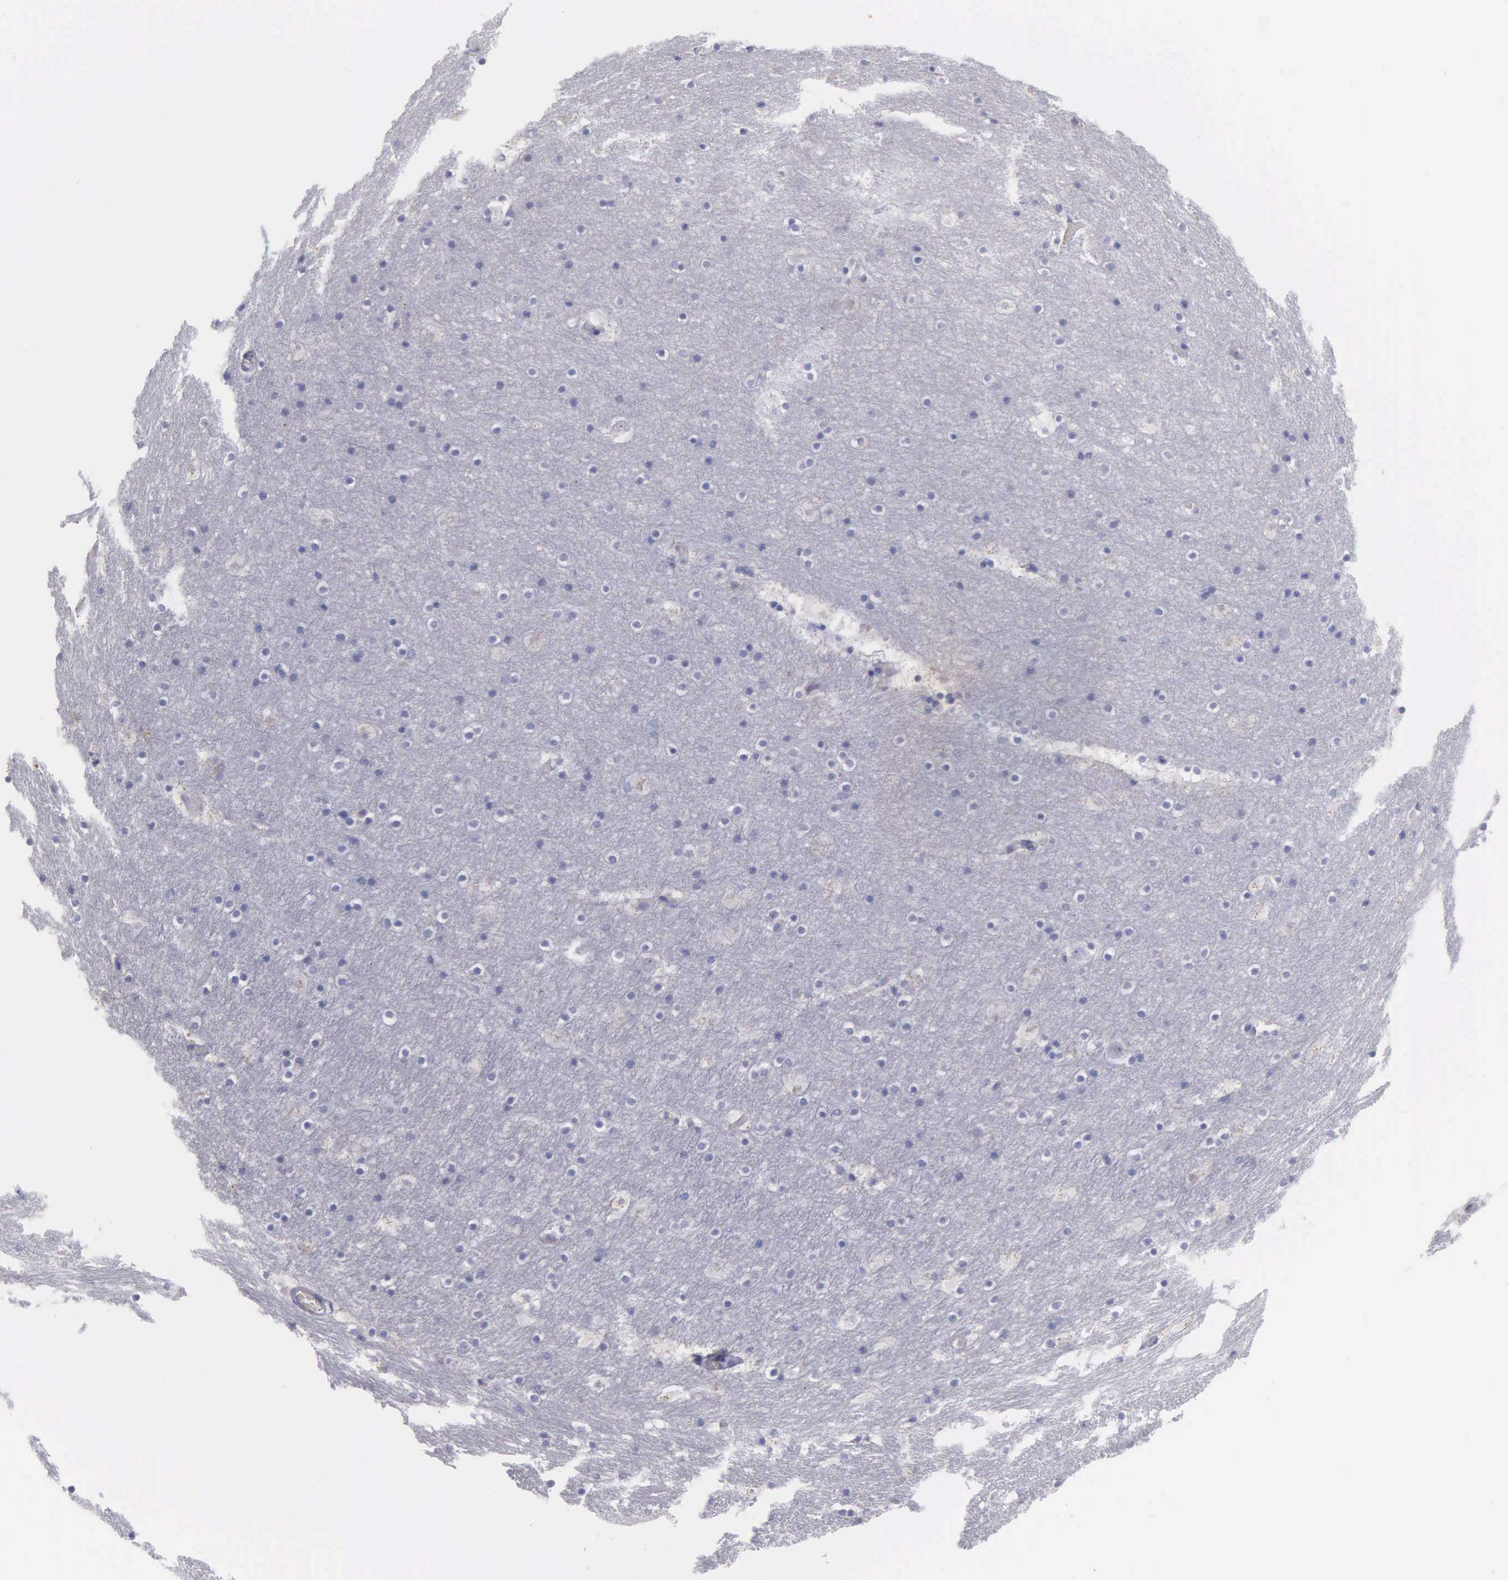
{"staining": {"intensity": "negative", "quantity": "none", "location": "none"}, "tissue": "hippocampus", "cell_type": "Glial cells", "image_type": "normal", "snomed": [{"axis": "morphology", "description": "Normal tissue, NOS"}, {"axis": "topography", "description": "Hippocampus"}], "caption": "High power microscopy image of an immunohistochemistry (IHC) photomicrograph of benign hippocampus, revealing no significant expression in glial cells.", "gene": "FBLN5", "patient": {"sex": "male", "age": 45}}